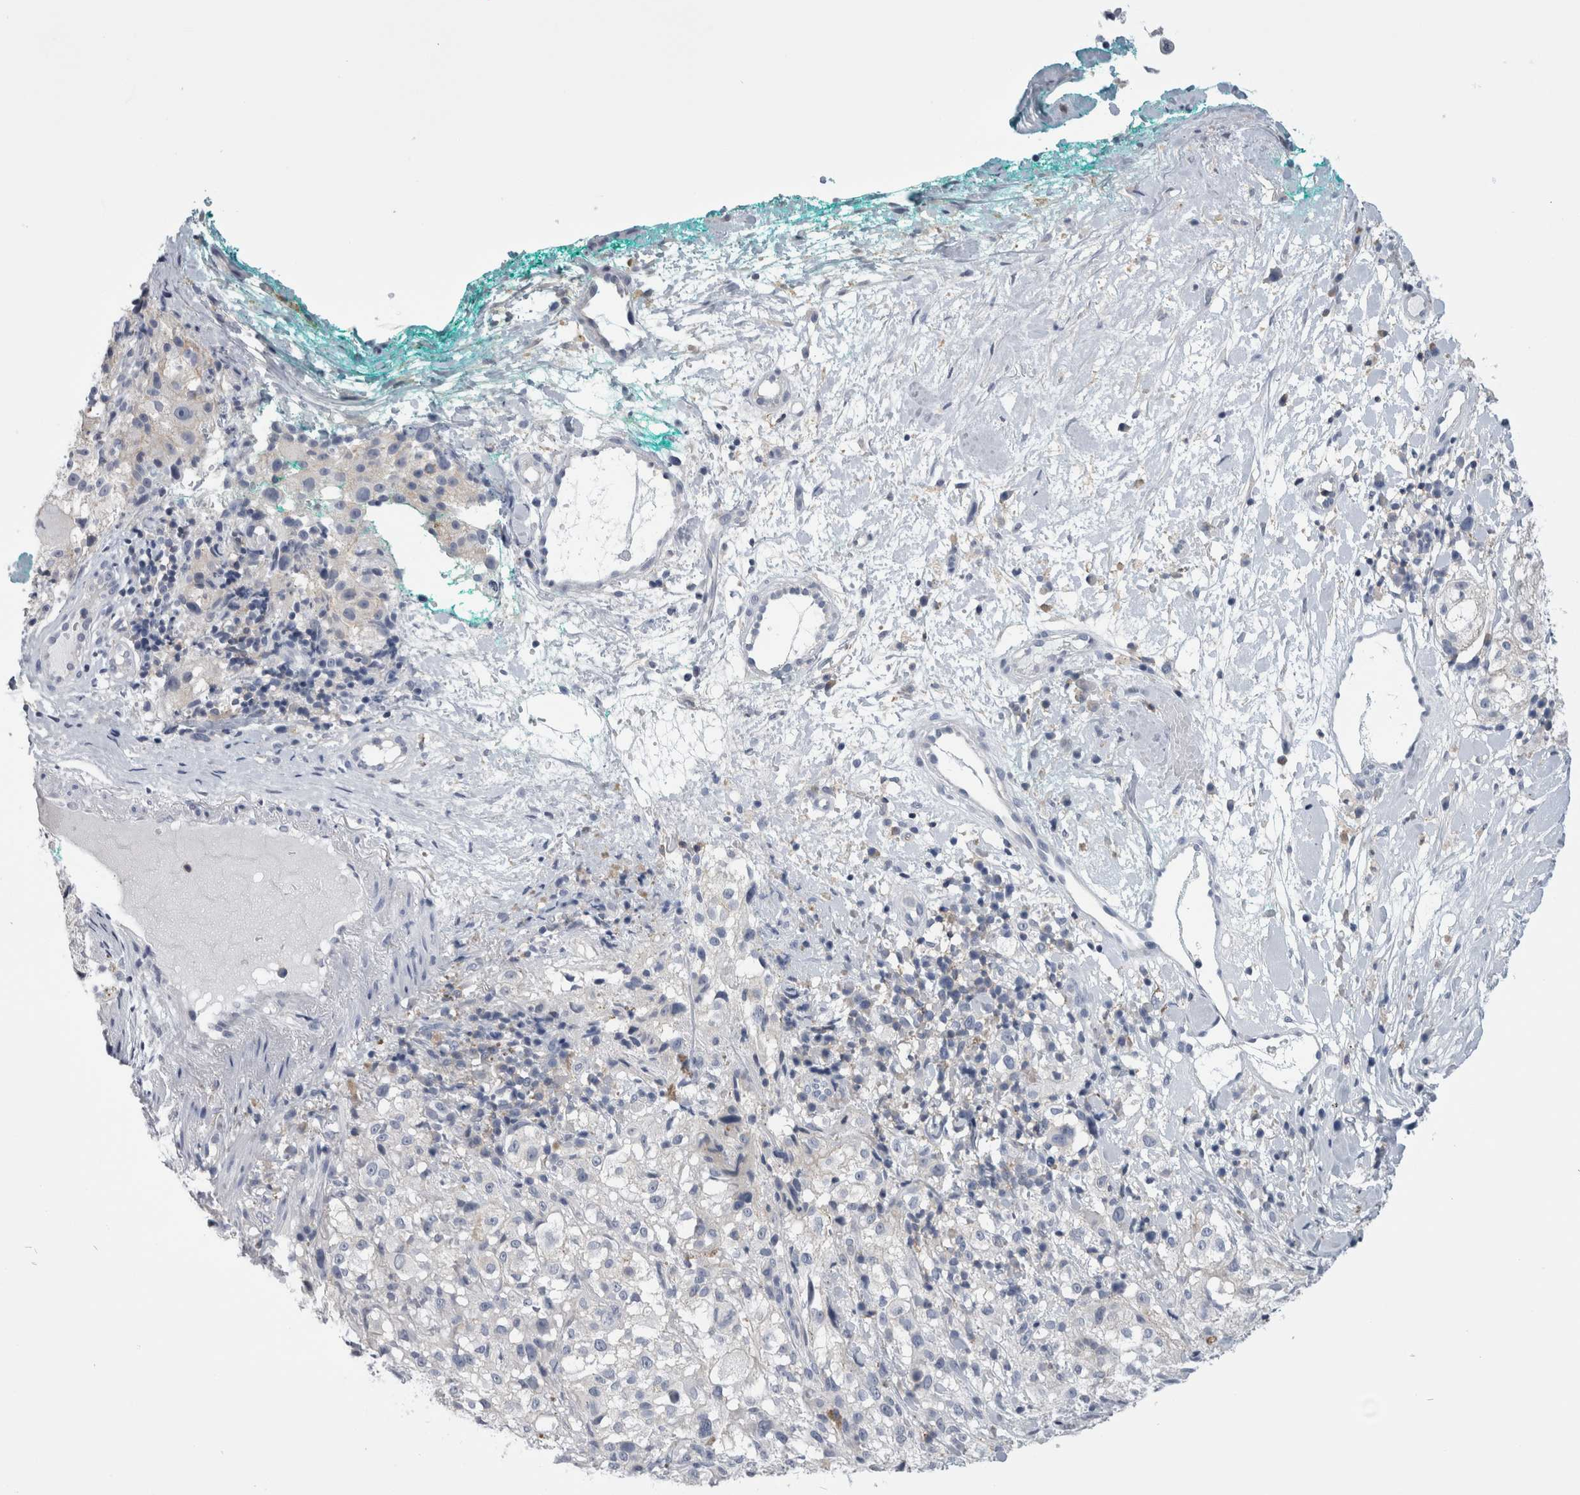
{"staining": {"intensity": "negative", "quantity": "none", "location": "none"}, "tissue": "melanoma", "cell_type": "Tumor cells", "image_type": "cancer", "snomed": [{"axis": "morphology", "description": "Necrosis, NOS"}, {"axis": "morphology", "description": "Malignant melanoma, NOS"}, {"axis": "topography", "description": "Skin"}], "caption": "Human malignant melanoma stained for a protein using immunohistochemistry shows no positivity in tumor cells.", "gene": "ANKFY1", "patient": {"sex": "female", "age": 87}}